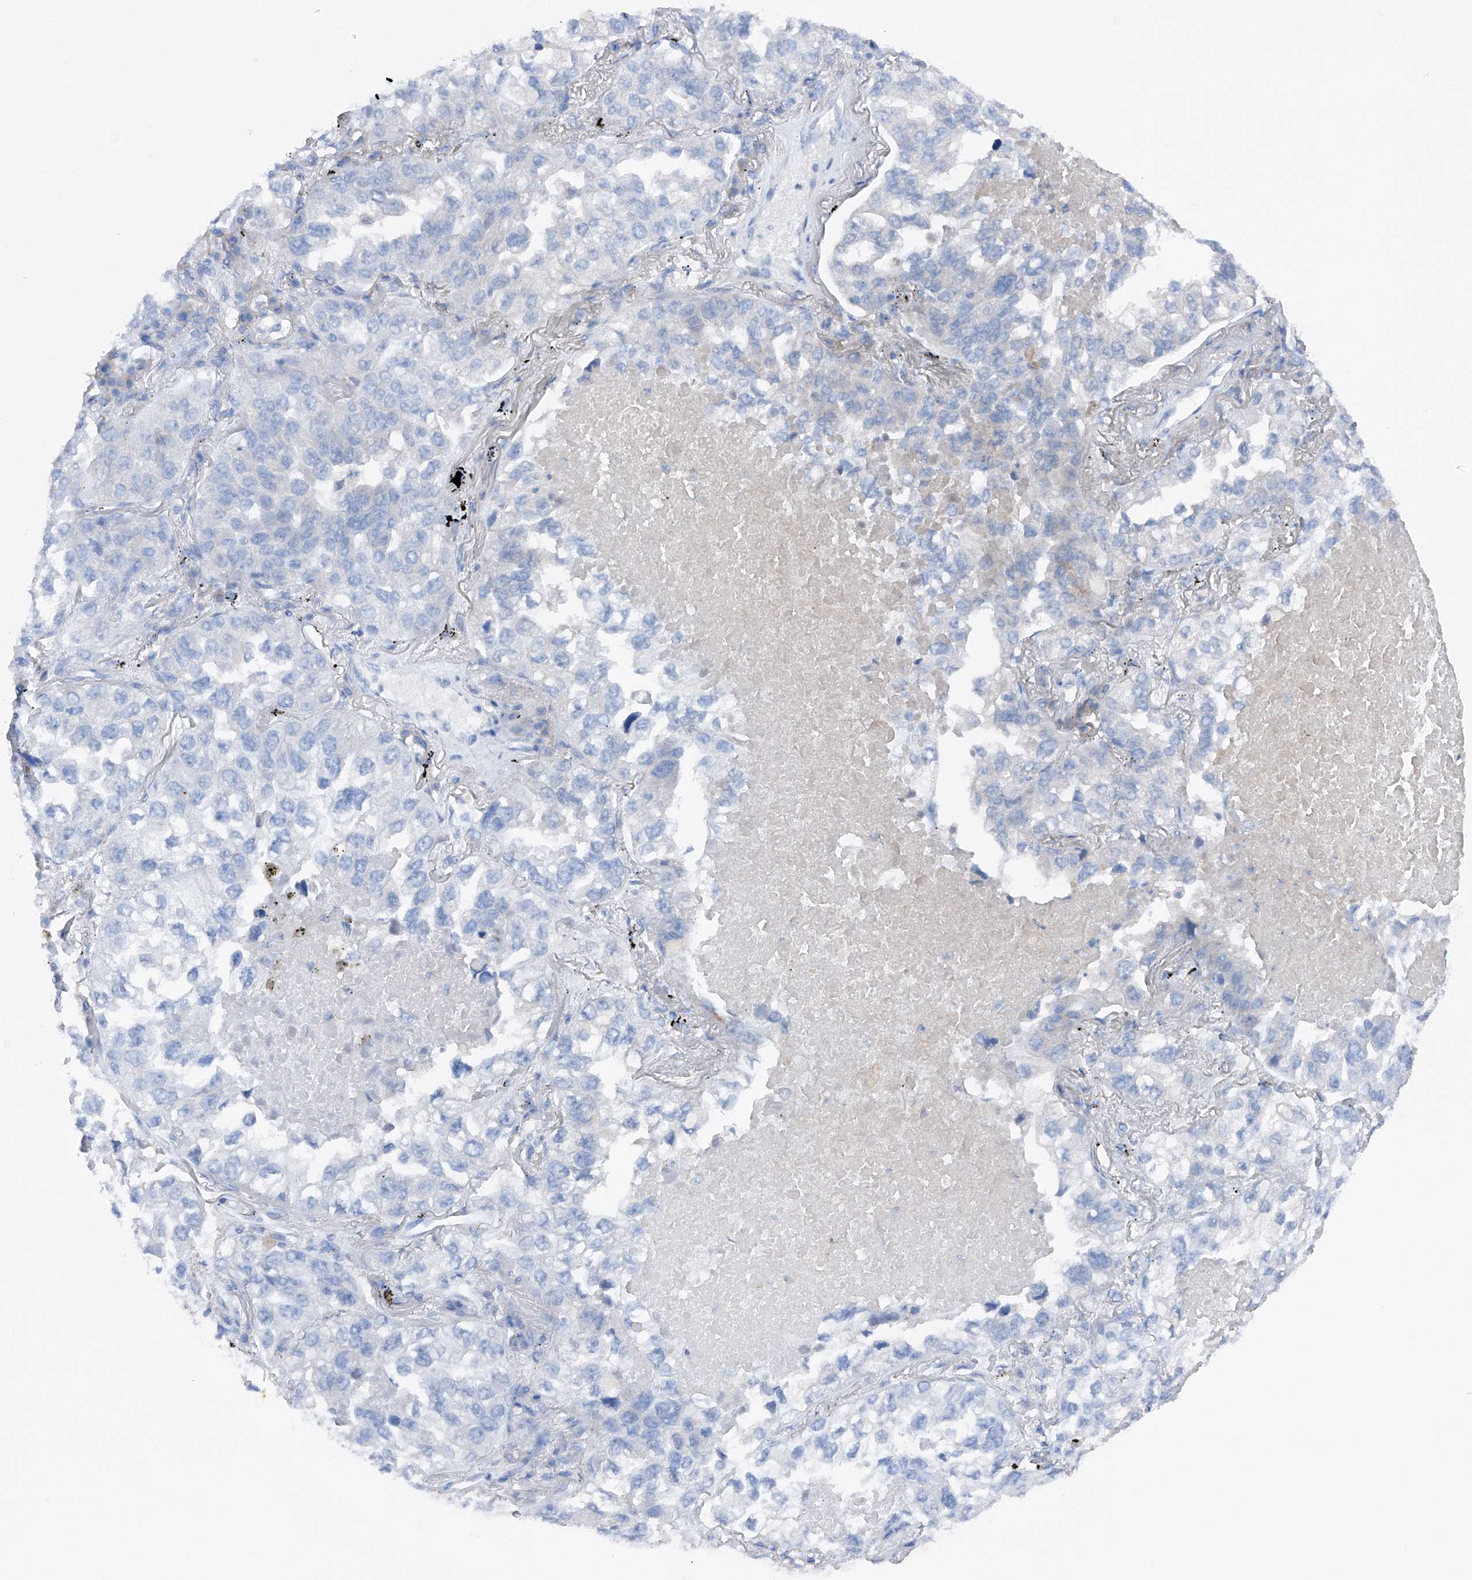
{"staining": {"intensity": "negative", "quantity": "none", "location": "none"}, "tissue": "lung cancer", "cell_type": "Tumor cells", "image_type": "cancer", "snomed": [{"axis": "morphology", "description": "Adenocarcinoma, NOS"}, {"axis": "topography", "description": "Lung"}], "caption": "DAB immunohistochemical staining of human lung cancer demonstrates no significant staining in tumor cells.", "gene": "DAD1", "patient": {"sex": "male", "age": 65}}